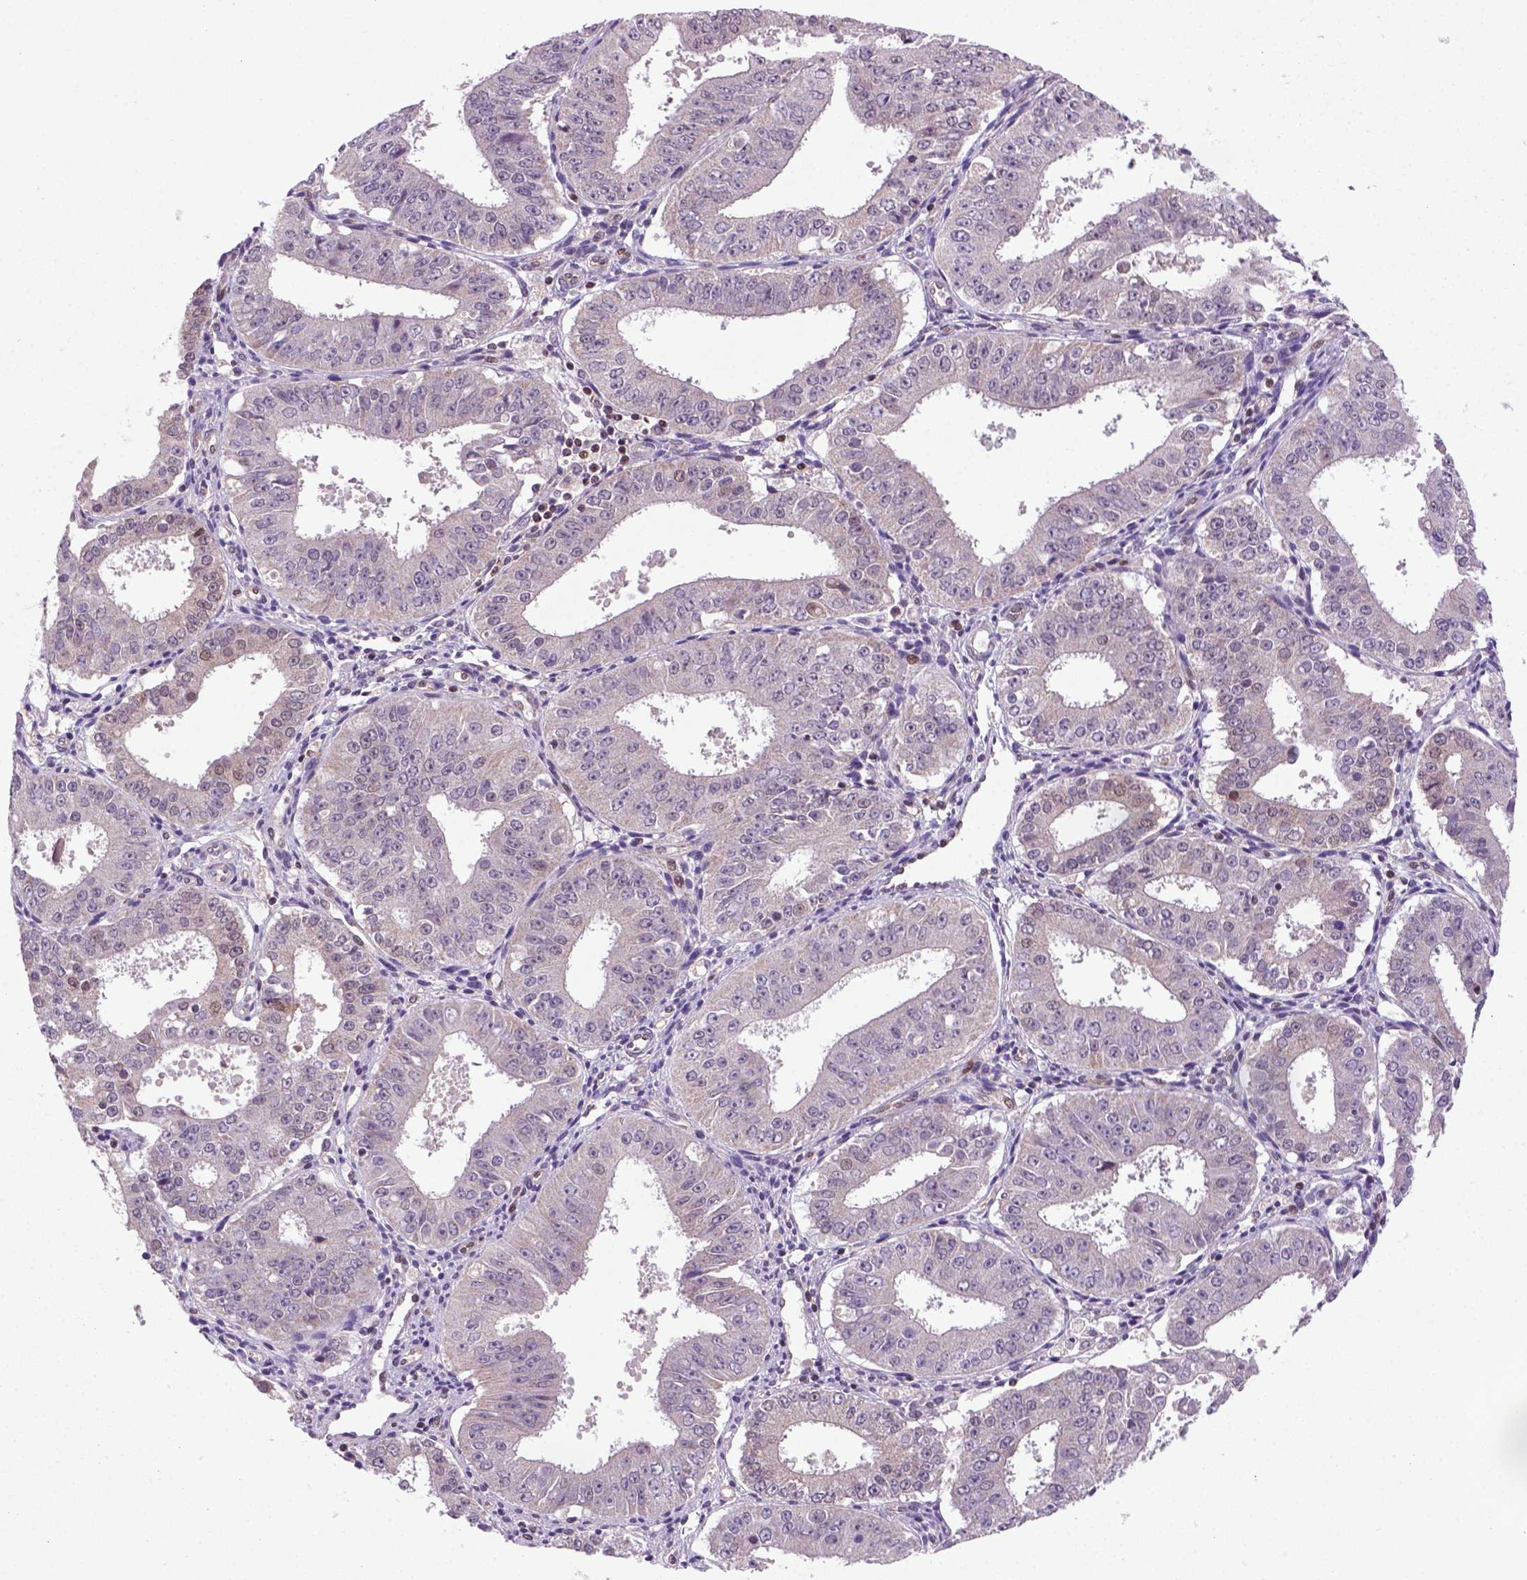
{"staining": {"intensity": "weak", "quantity": "<25%", "location": "nuclear"}, "tissue": "ovarian cancer", "cell_type": "Tumor cells", "image_type": "cancer", "snomed": [{"axis": "morphology", "description": "Carcinoma, endometroid"}, {"axis": "topography", "description": "Ovary"}], "caption": "Immunohistochemistry of ovarian cancer (endometroid carcinoma) reveals no staining in tumor cells. The staining is performed using DAB (3,3'-diaminobenzidine) brown chromogen with nuclei counter-stained in using hematoxylin.", "gene": "MGMT", "patient": {"sex": "female", "age": 42}}